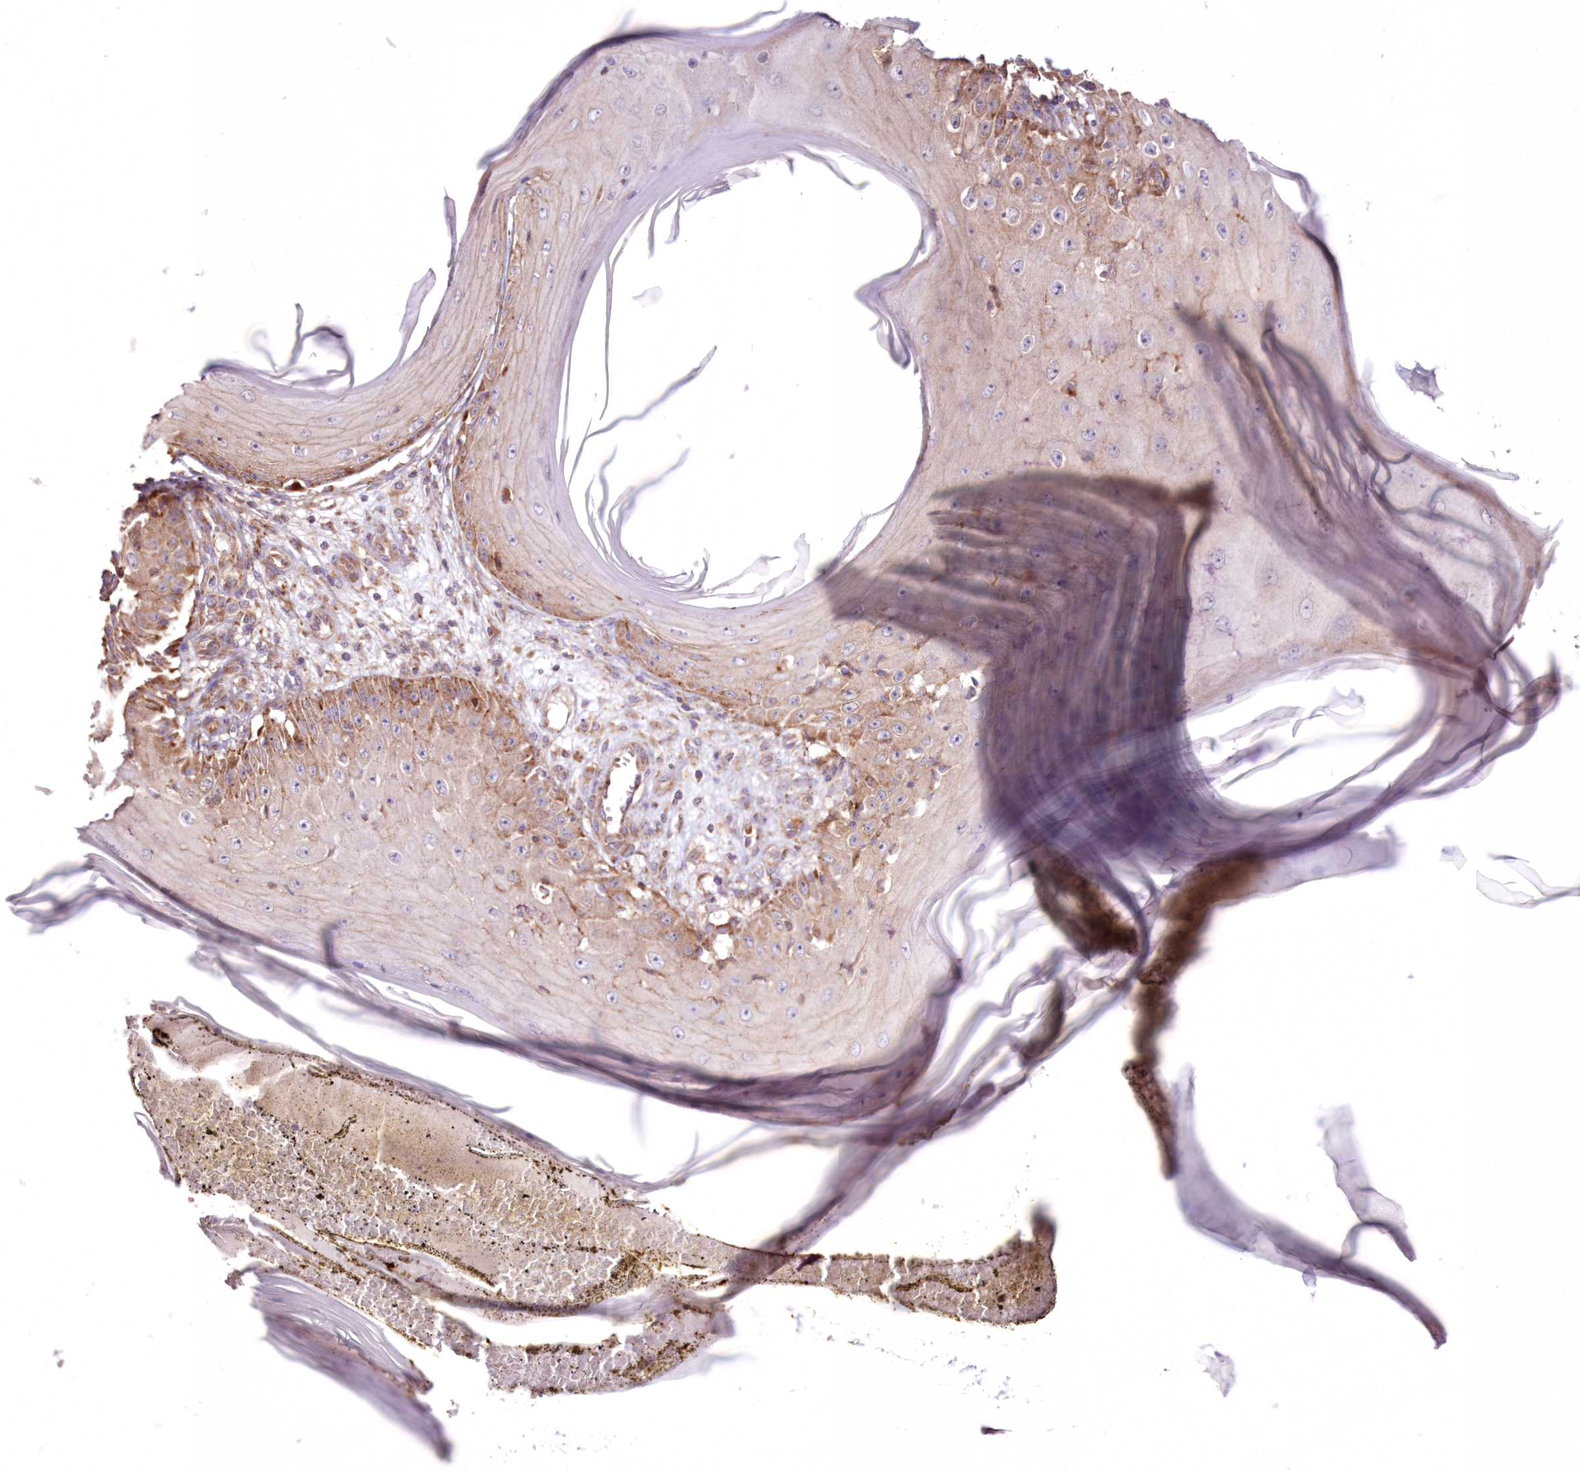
{"staining": {"intensity": "moderate", "quantity": "25%-75%", "location": "cytoplasmic/membranous"}, "tissue": "skin cancer", "cell_type": "Tumor cells", "image_type": "cancer", "snomed": [{"axis": "morphology", "description": "Squamous cell carcinoma, NOS"}, {"axis": "topography", "description": "Skin"}], "caption": "Moderate cytoplasmic/membranous protein positivity is identified in about 25%-75% of tumor cells in skin squamous cell carcinoma. (Stains: DAB in brown, nuclei in blue, Microscopy: brightfield microscopy at high magnification).", "gene": "DDO", "patient": {"sex": "female", "age": 73}}